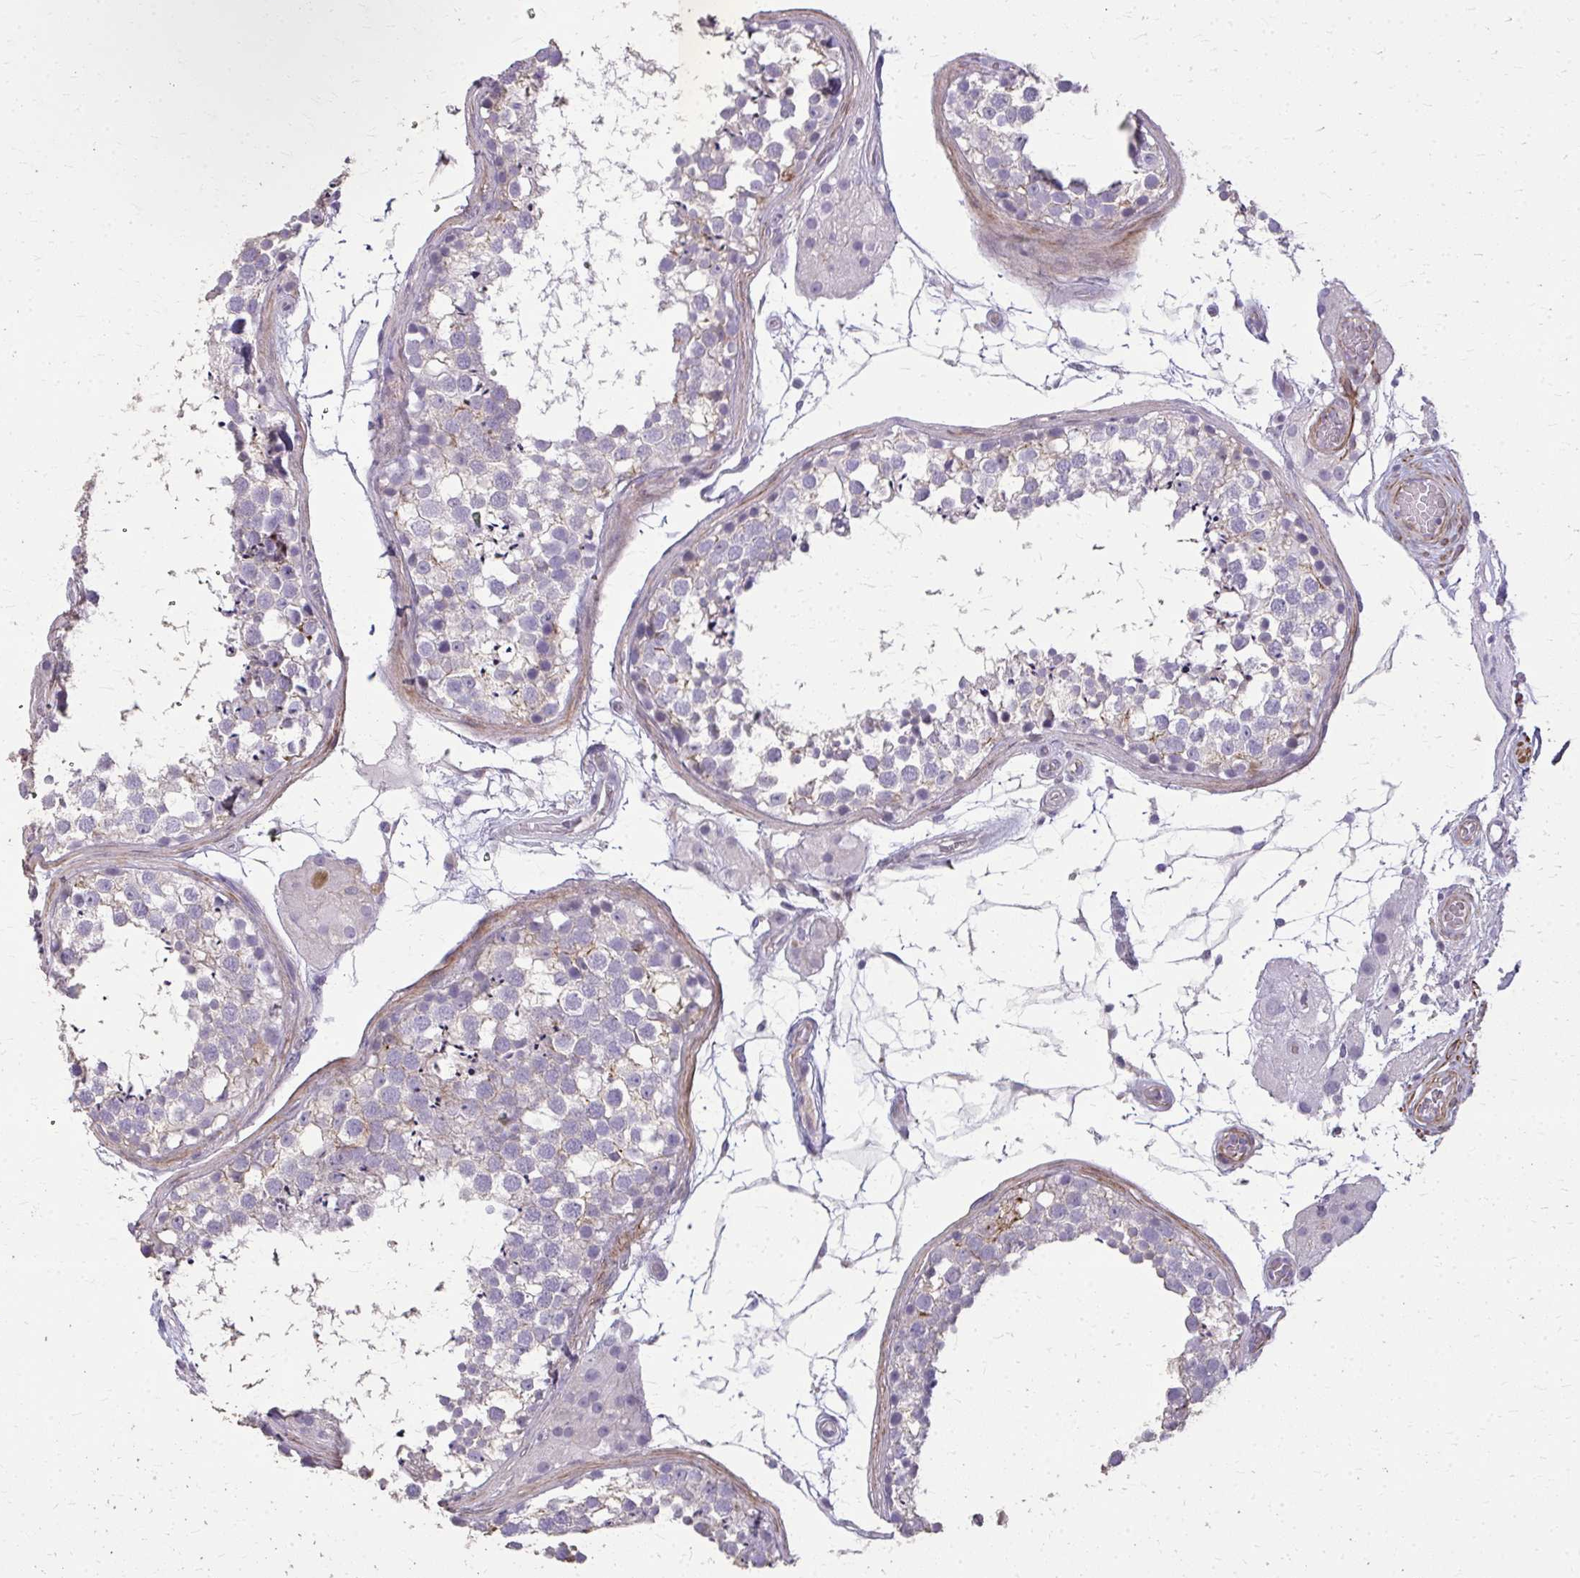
{"staining": {"intensity": "negative", "quantity": "none", "location": "none"}, "tissue": "testis", "cell_type": "Cells in seminiferous ducts", "image_type": "normal", "snomed": [{"axis": "morphology", "description": "Normal tissue, NOS"}, {"axis": "morphology", "description": "Seminoma, NOS"}, {"axis": "topography", "description": "Testis"}], "caption": "A high-resolution photomicrograph shows immunohistochemistry staining of normal testis, which exhibits no significant expression in cells in seminiferous ducts. (DAB immunohistochemistry (IHC), high magnification).", "gene": "TENM4", "patient": {"sex": "male", "age": 65}}